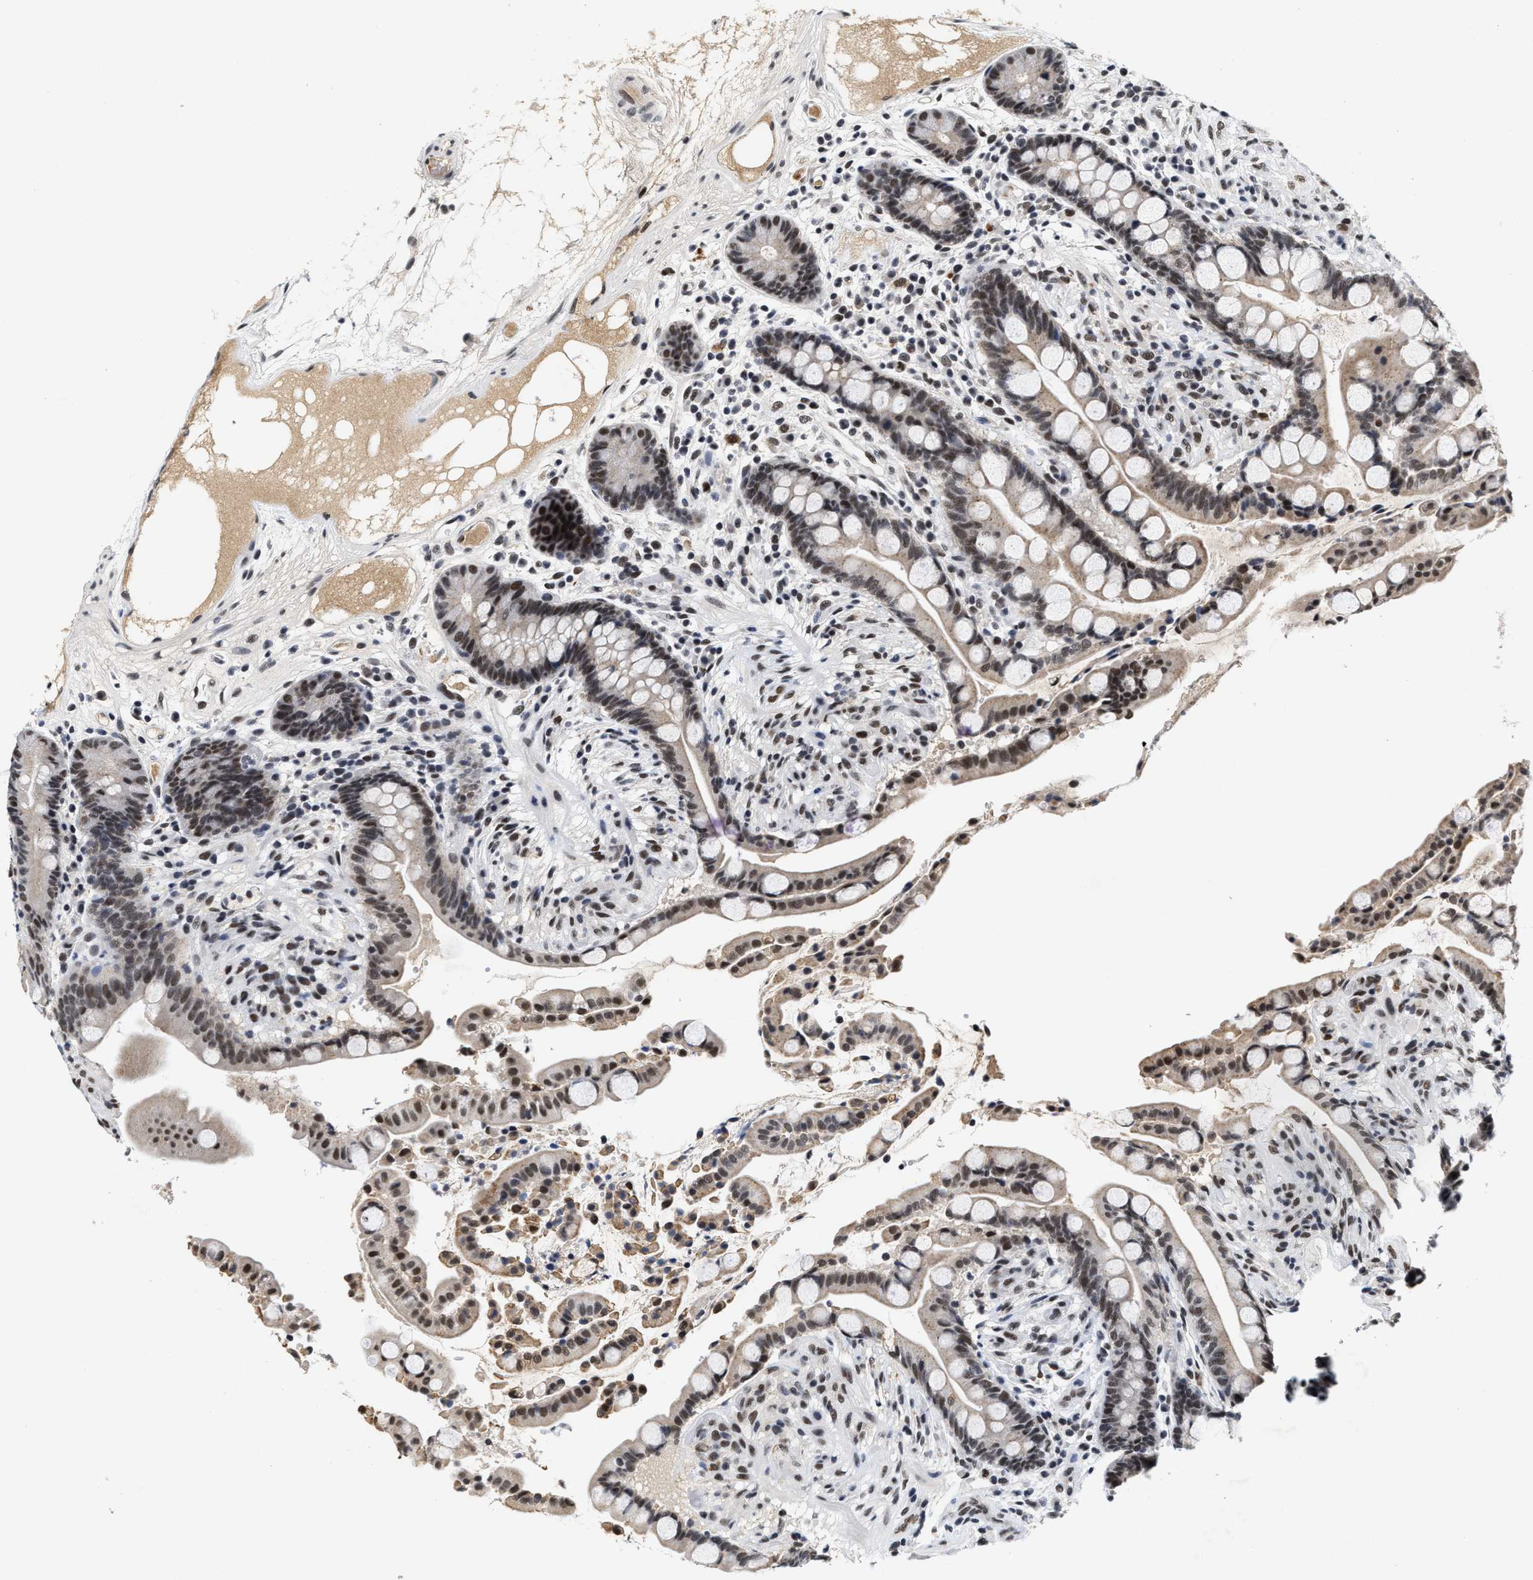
{"staining": {"intensity": "weak", "quantity": "25%-75%", "location": "nuclear"}, "tissue": "colon", "cell_type": "Endothelial cells", "image_type": "normal", "snomed": [{"axis": "morphology", "description": "Normal tissue, NOS"}, {"axis": "topography", "description": "Colon"}], "caption": "An image of human colon stained for a protein shows weak nuclear brown staining in endothelial cells. (DAB (3,3'-diaminobenzidine) IHC, brown staining for protein, blue staining for nuclei).", "gene": "INIP", "patient": {"sex": "male", "age": 73}}